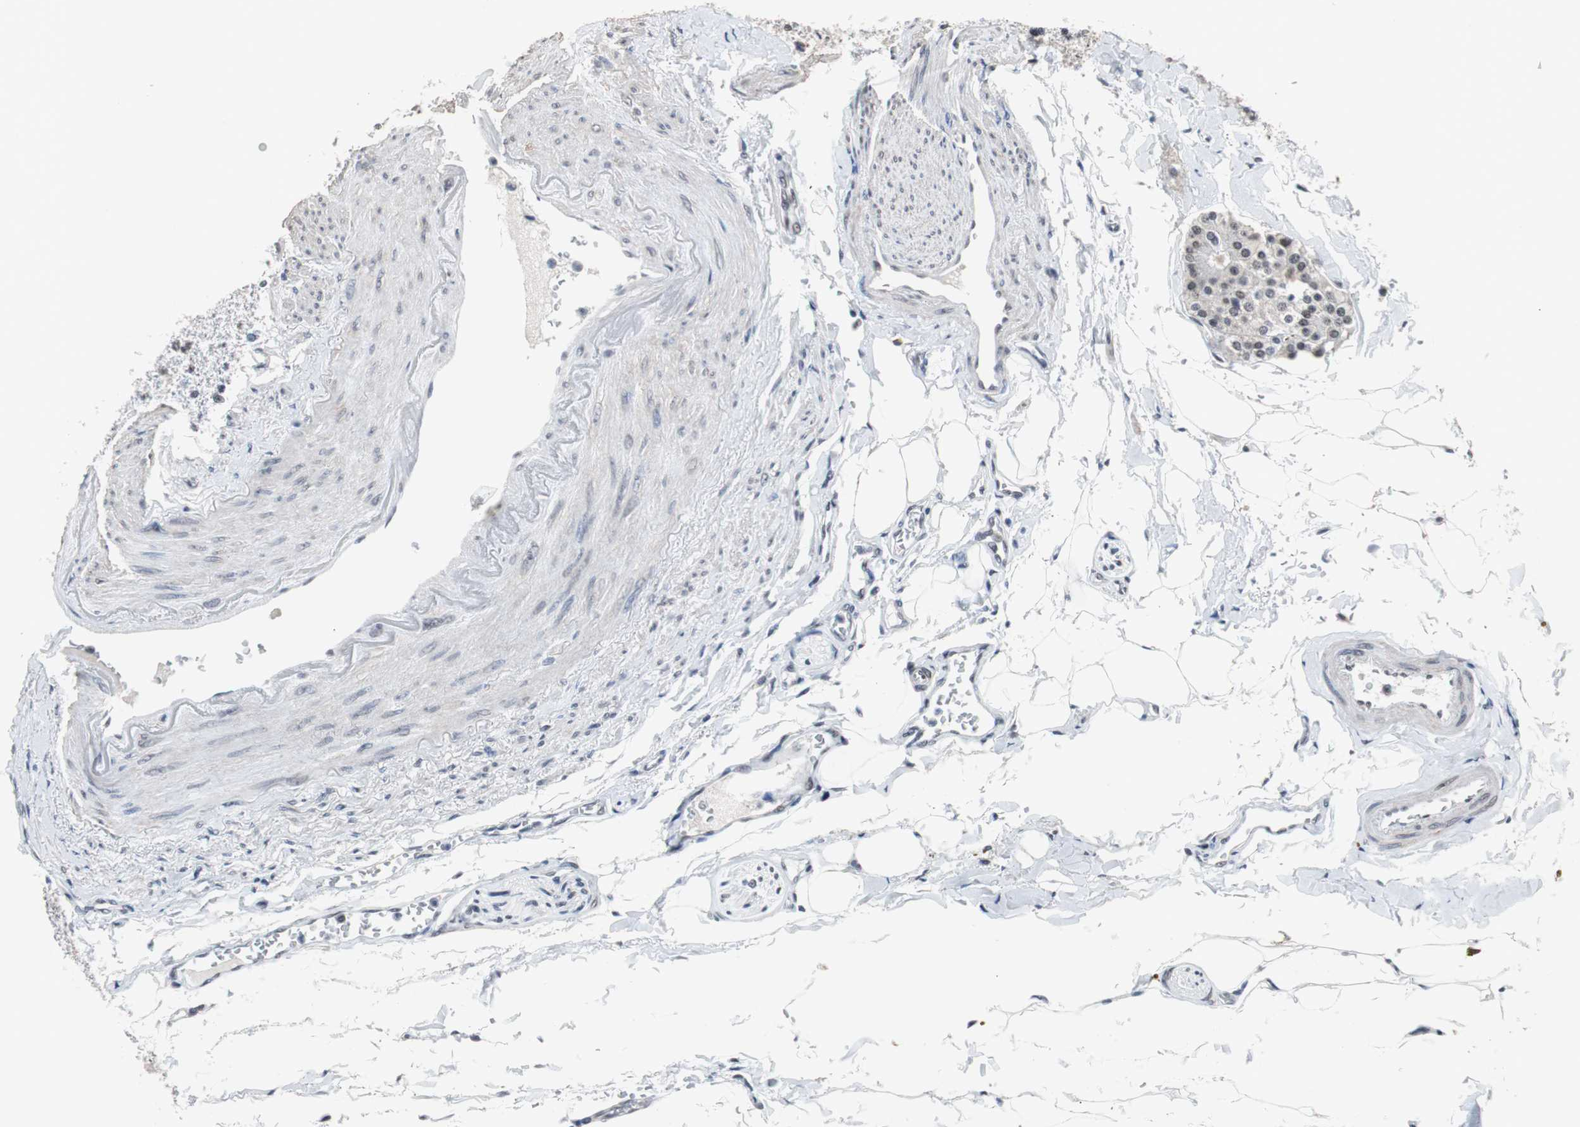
{"staining": {"intensity": "weak", "quantity": "<25%", "location": "nuclear"}, "tissue": "carcinoid", "cell_type": "Tumor cells", "image_type": "cancer", "snomed": [{"axis": "morphology", "description": "Carcinoid, malignant, NOS"}, {"axis": "topography", "description": "Colon"}], "caption": "Immunohistochemistry (IHC) image of carcinoid stained for a protein (brown), which displays no staining in tumor cells.", "gene": "TAF7", "patient": {"sex": "female", "age": 61}}